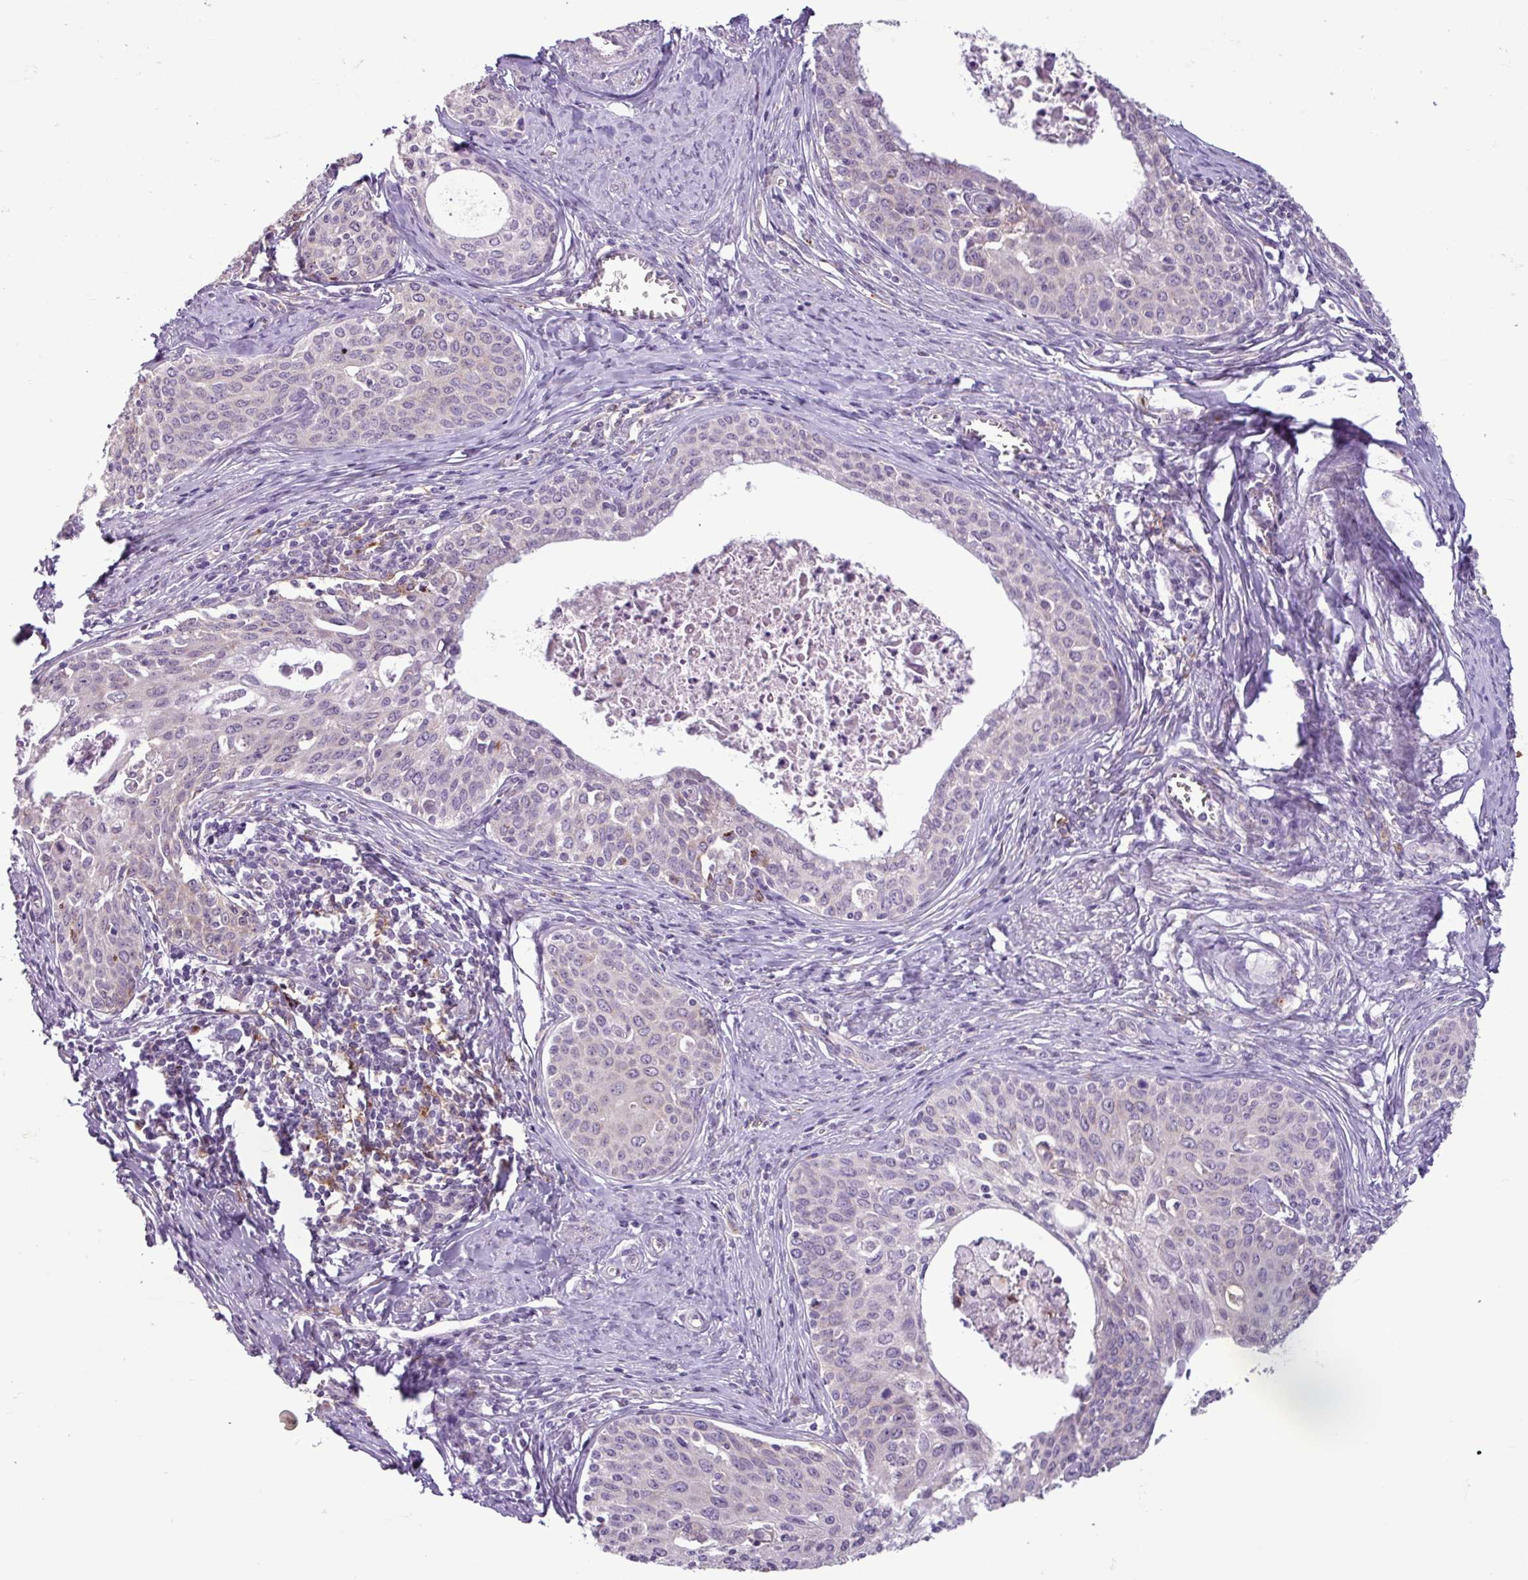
{"staining": {"intensity": "negative", "quantity": "none", "location": "none"}, "tissue": "cervical cancer", "cell_type": "Tumor cells", "image_type": "cancer", "snomed": [{"axis": "morphology", "description": "Squamous cell carcinoma, NOS"}, {"axis": "morphology", "description": "Adenocarcinoma, NOS"}, {"axis": "topography", "description": "Cervix"}], "caption": "The photomicrograph demonstrates no significant expression in tumor cells of squamous cell carcinoma (cervical).", "gene": "C9orf24", "patient": {"sex": "female", "age": 52}}